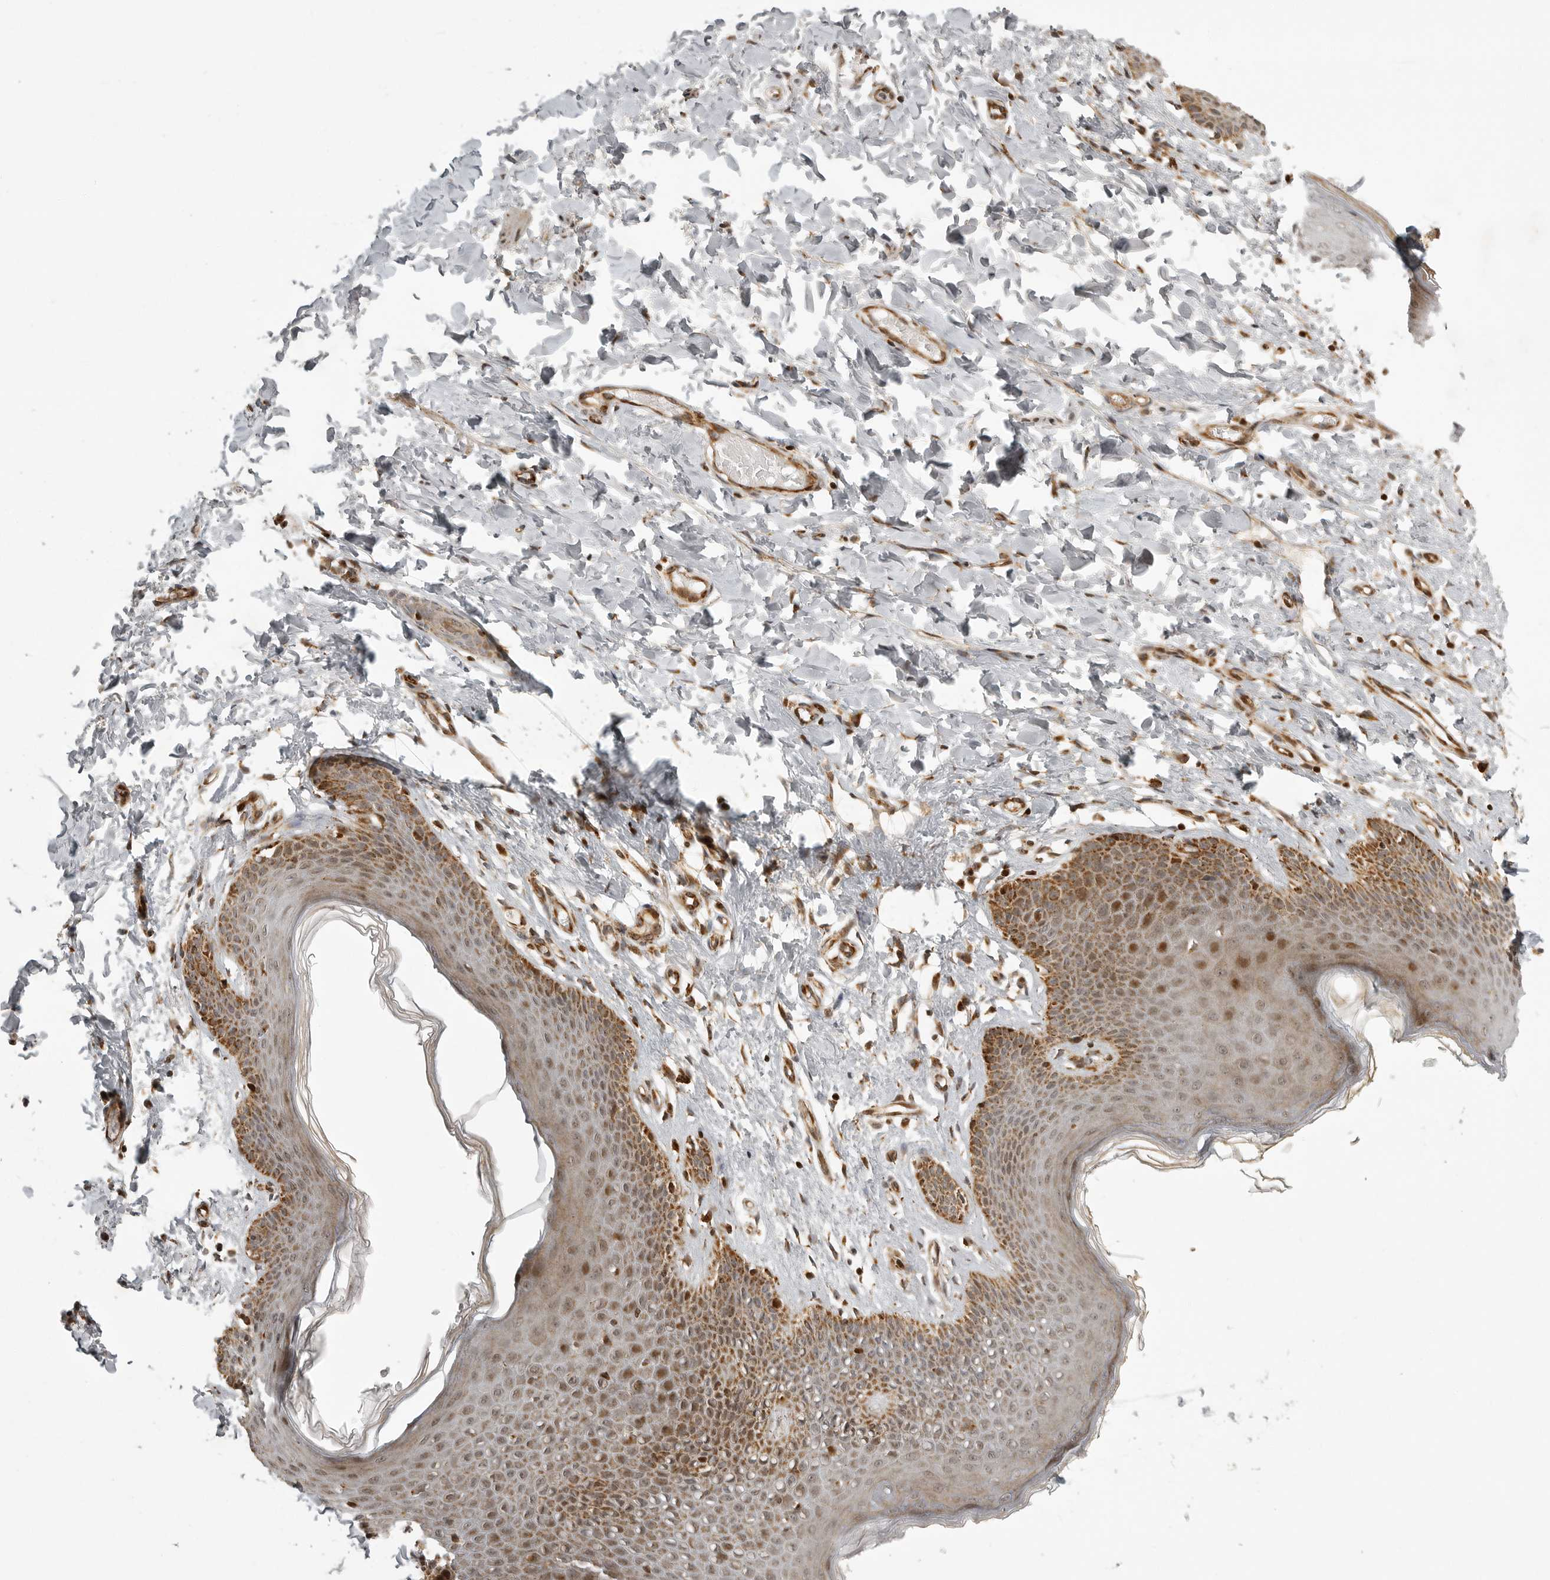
{"staining": {"intensity": "moderate", "quantity": ">75%", "location": "cytoplasmic/membranous,nuclear"}, "tissue": "skin", "cell_type": "Epidermal cells", "image_type": "normal", "snomed": [{"axis": "morphology", "description": "Normal tissue, NOS"}, {"axis": "topography", "description": "Vulva"}], "caption": "This photomicrograph demonstrates IHC staining of normal skin, with medium moderate cytoplasmic/membranous,nuclear staining in about >75% of epidermal cells.", "gene": "NARS2", "patient": {"sex": "female", "age": 66}}